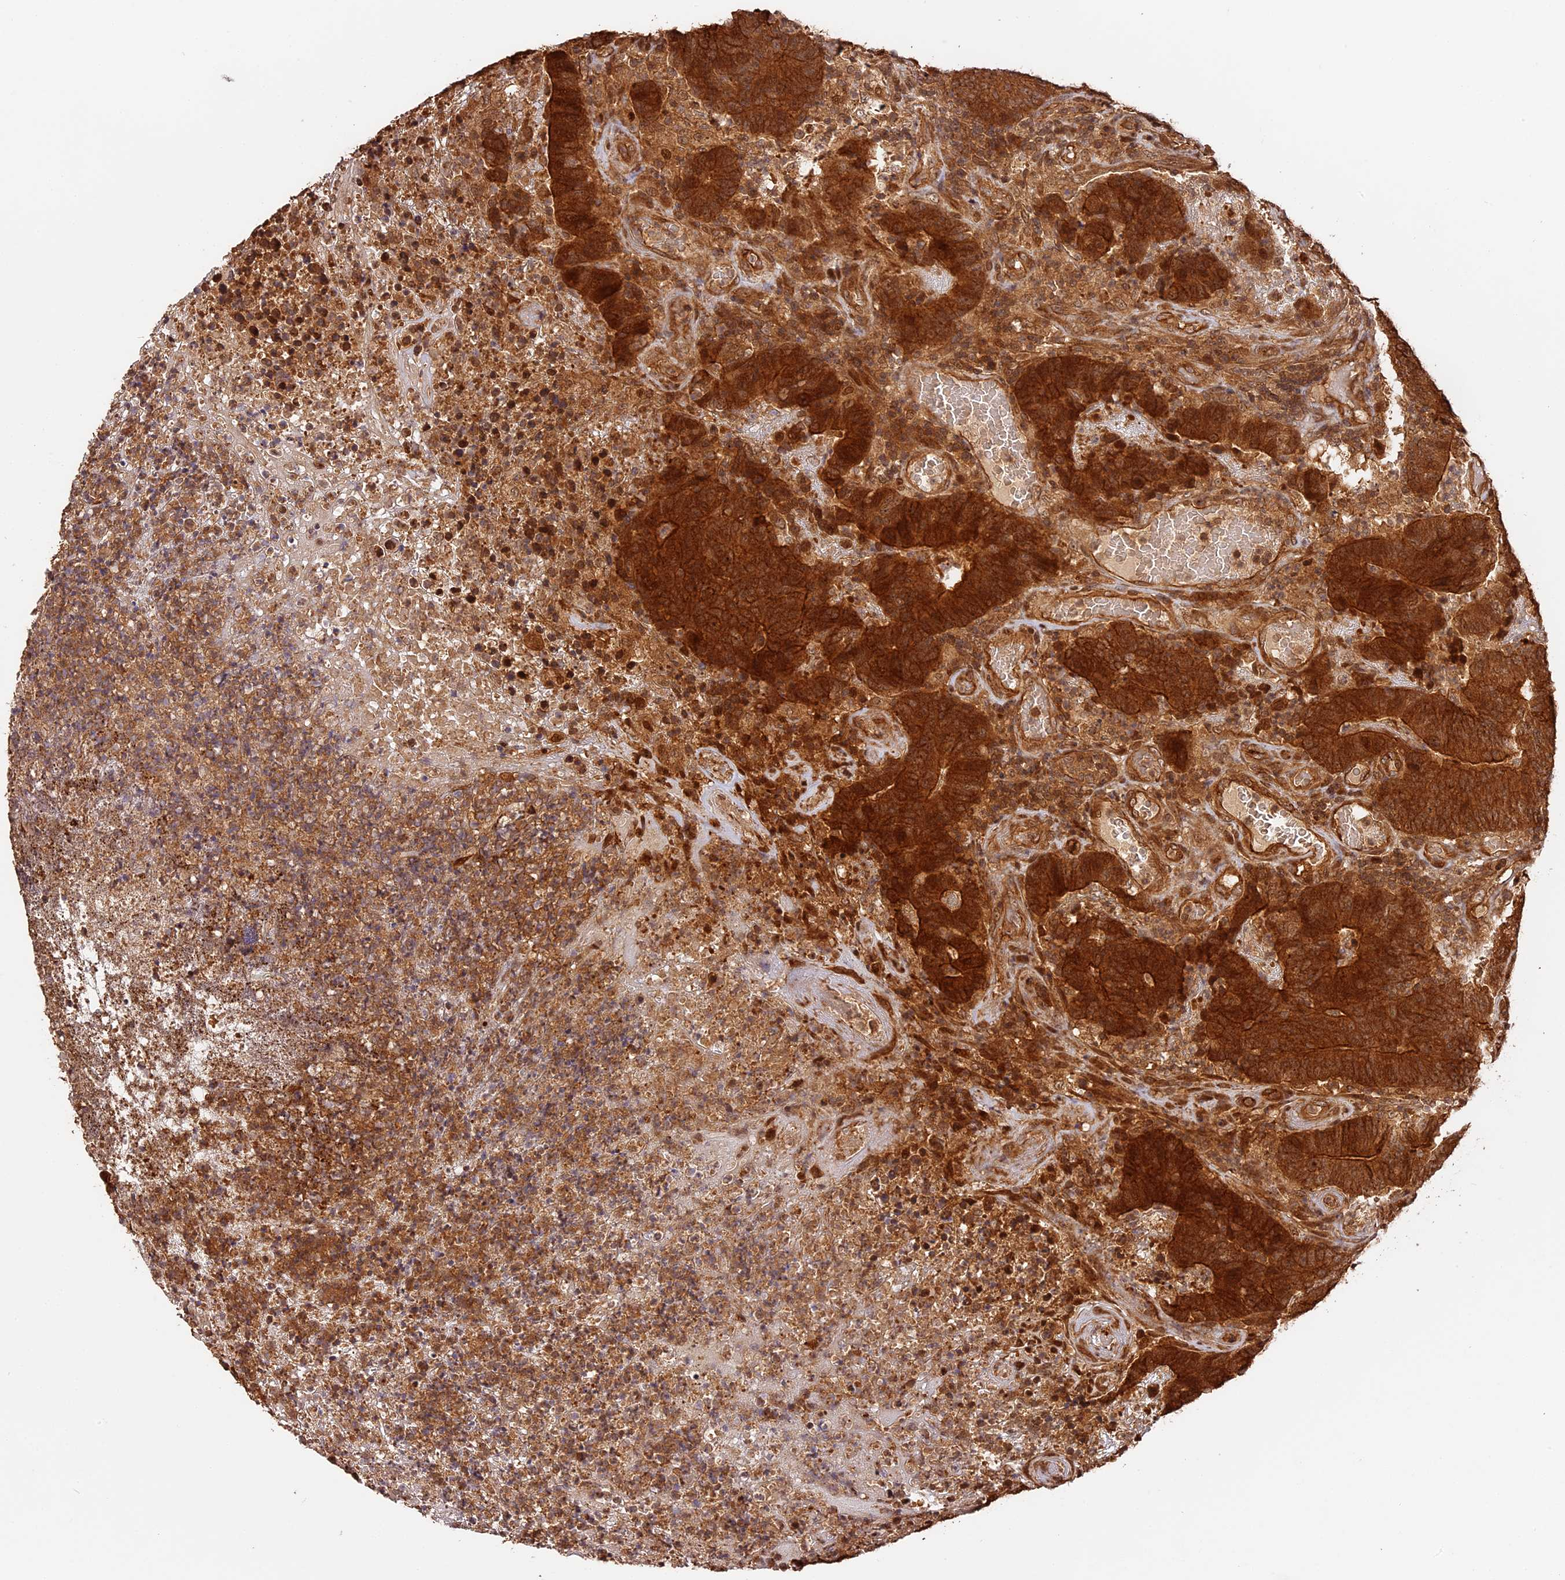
{"staining": {"intensity": "strong", "quantity": ">75%", "location": "cytoplasmic/membranous"}, "tissue": "colorectal cancer", "cell_type": "Tumor cells", "image_type": "cancer", "snomed": [{"axis": "morphology", "description": "Normal tissue, NOS"}, {"axis": "morphology", "description": "Adenocarcinoma, NOS"}, {"axis": "topography", "description": "Colon"}], "caption": "A photomicrograph showing strong cytoplasmic/membranous expression in about >75% of tumor cells in colorectal cancer, as visualized by brown immunohistochemical staining.", "gene": "PPP1R37", "patient": {"sex": "female", "age": 75}}